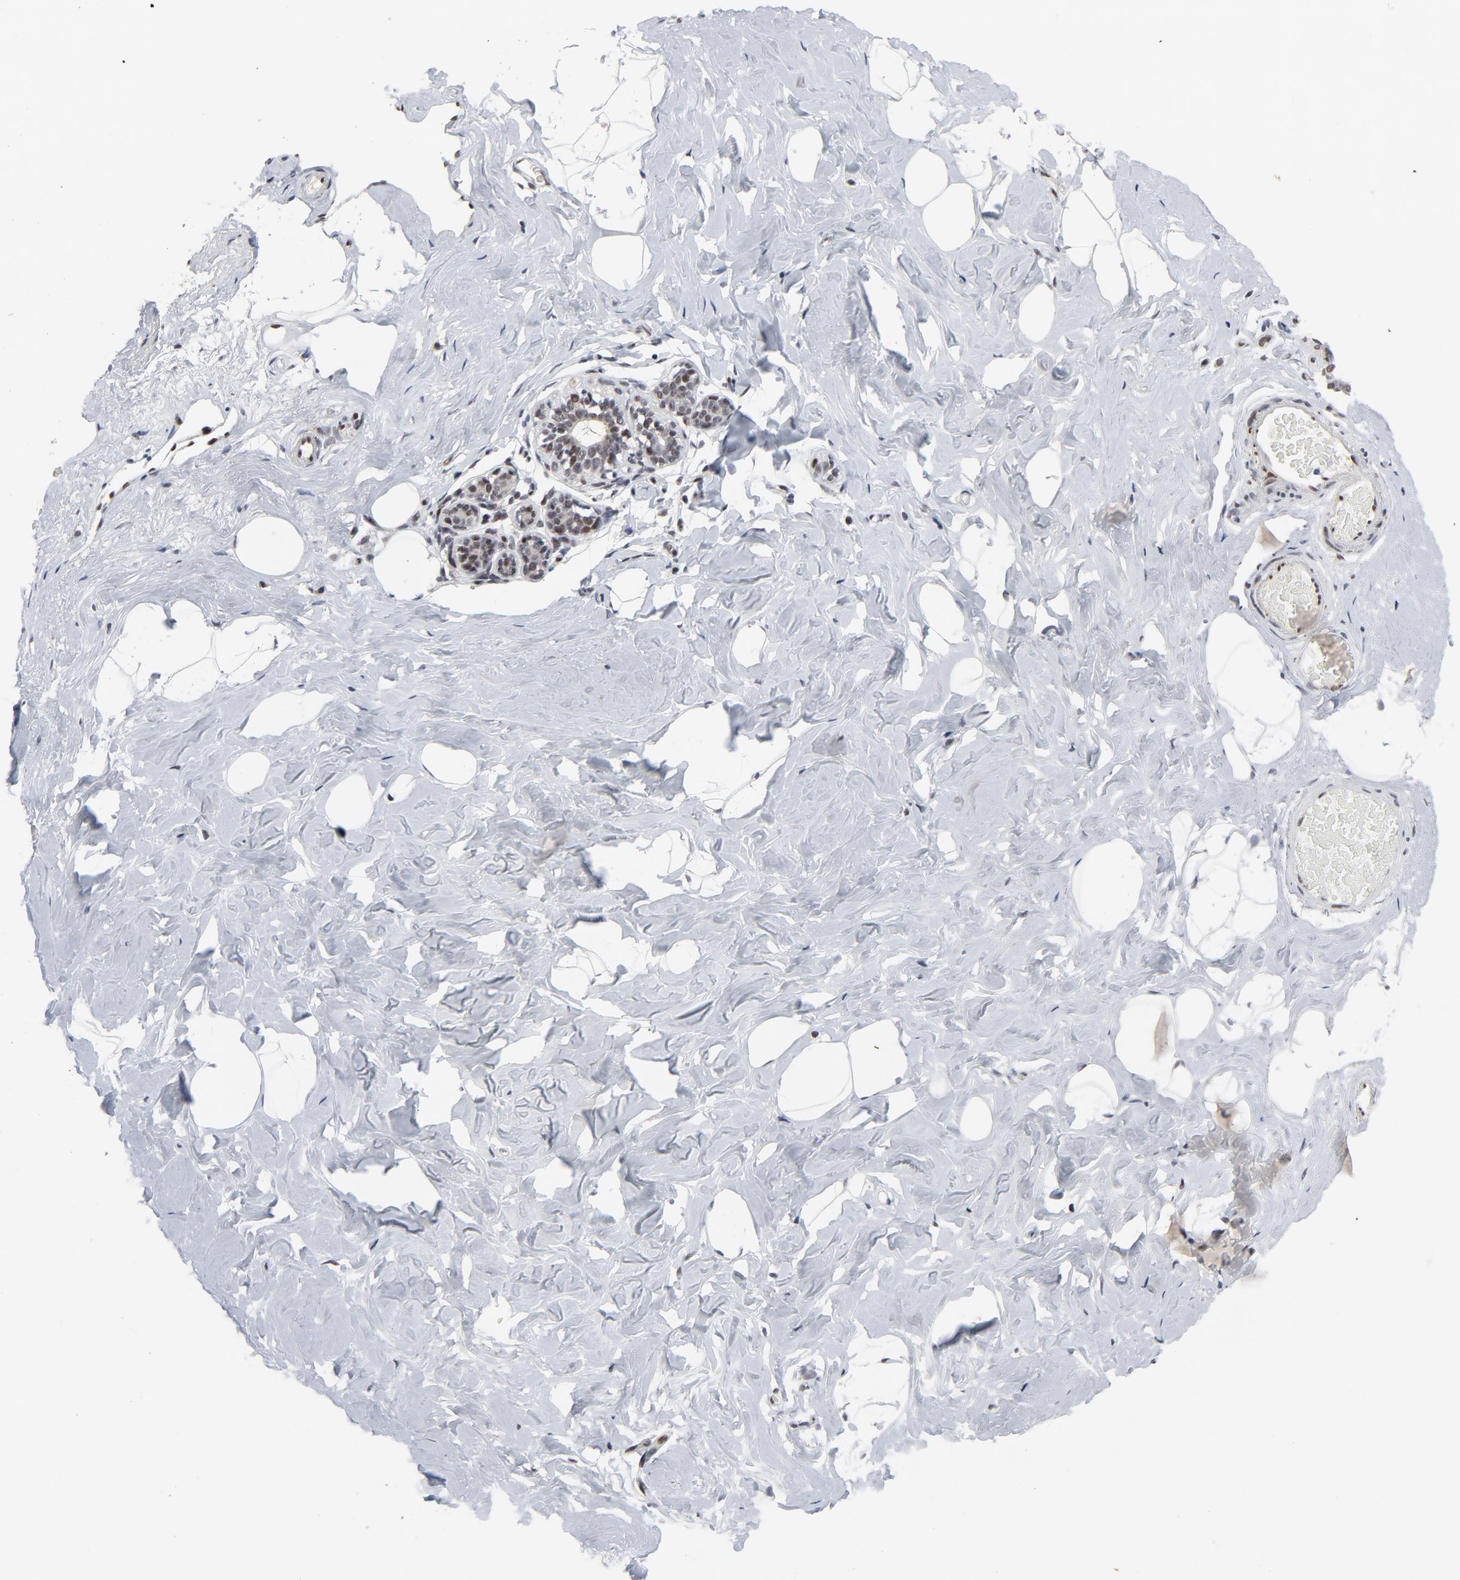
{"staining": {"intensity": "weak", "quantity": ">75%", "location": "nuclear"}, "tissue": "breast", "cell_type": "Adipocytes", "image_type": "normal", "snomed": [{"axis": "morphology", "description": "Normal tissue, NOS"}, {"axis": "topography", "description": "Breast"}, {"axis": "topography", "description": "Soft tissue"}], "caption": "Human breast stained with a brown dye displays weak nuclear positive positivity in about >75% of adipocytes.", "gene": "GABPA", "patient": {"sex": "female", "age": 75}}